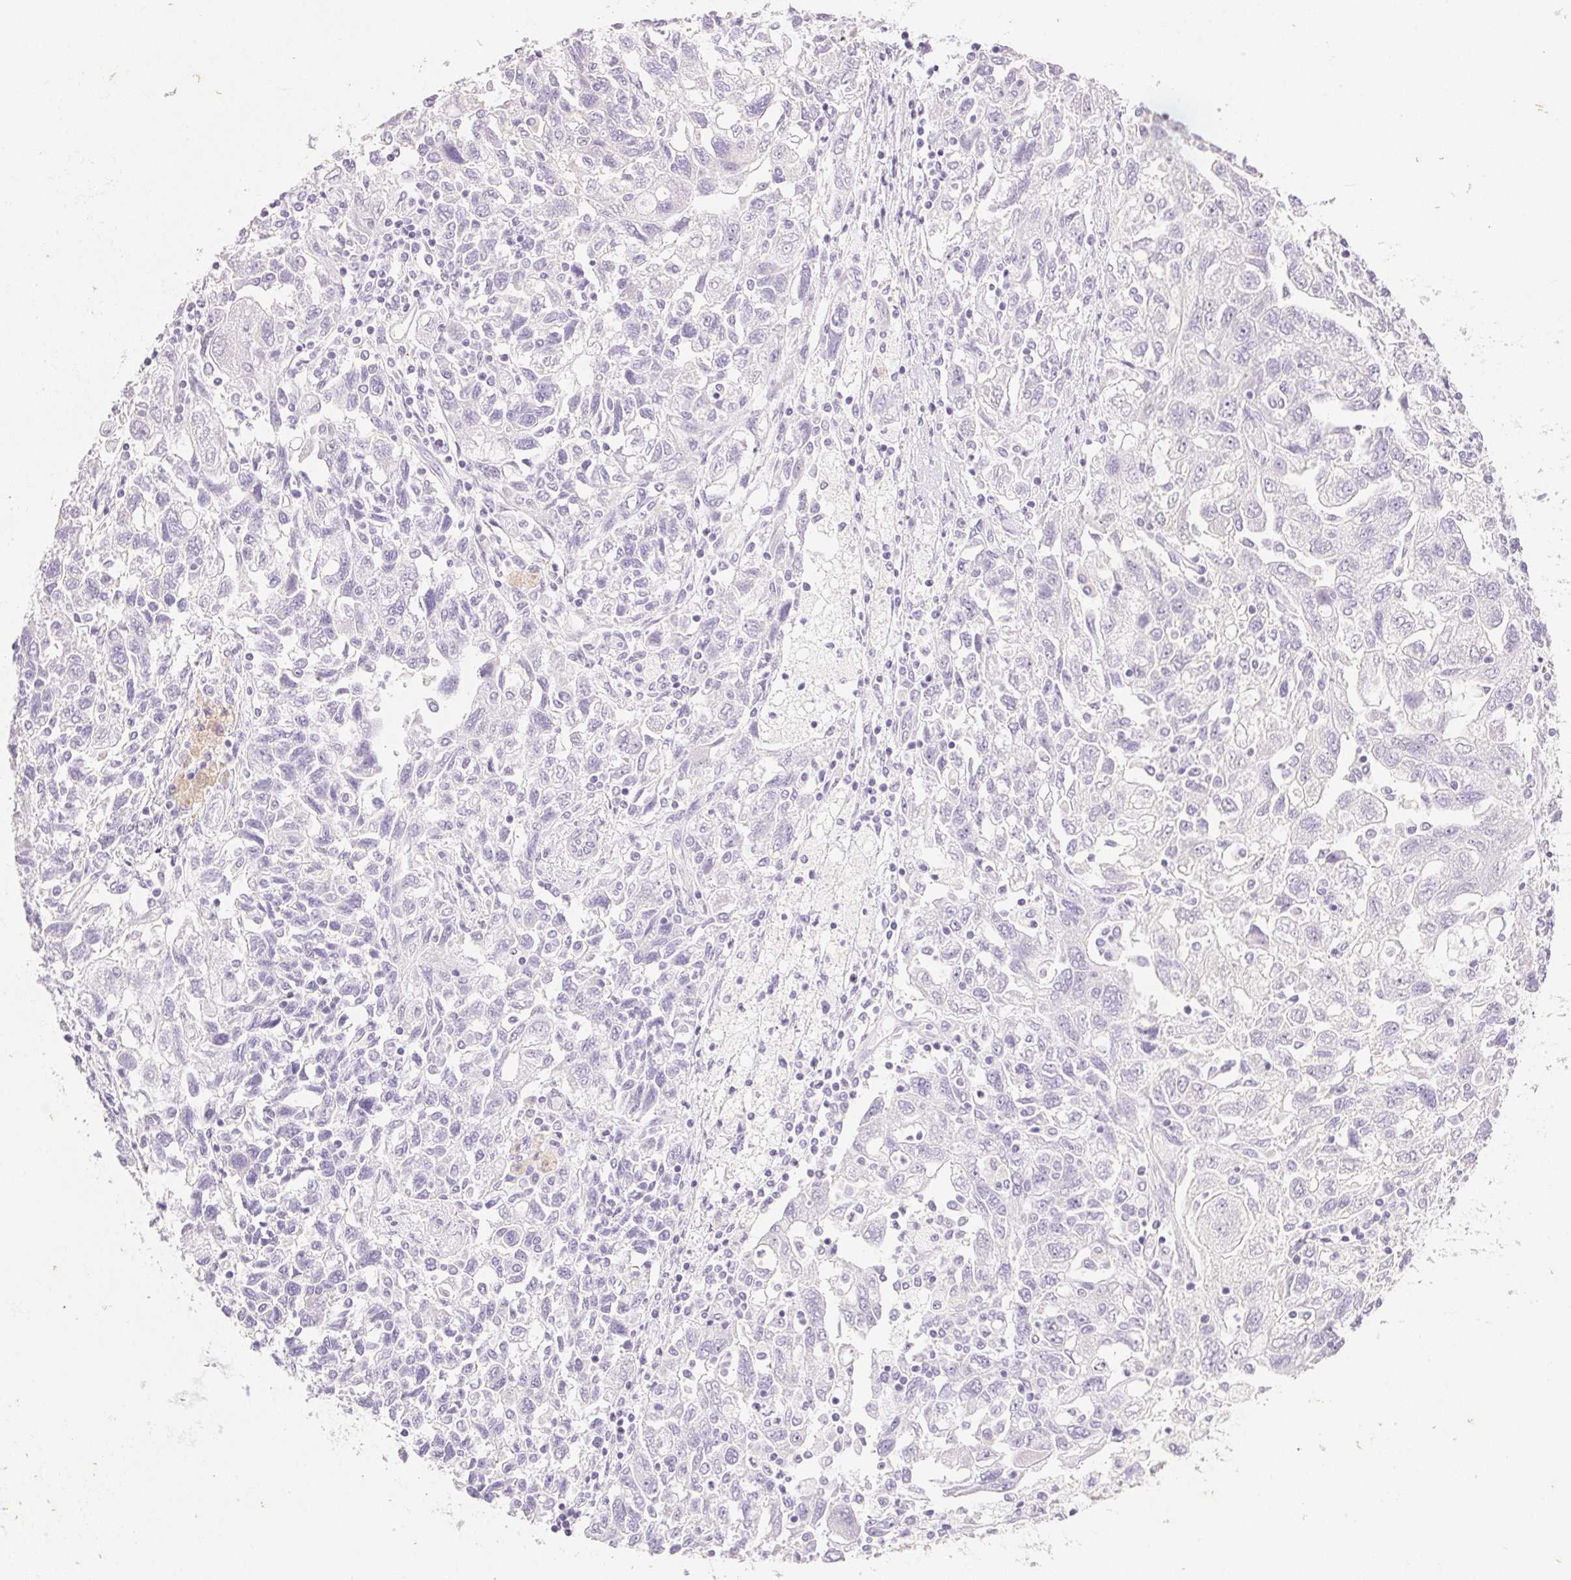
{"staining": {"intensity": "negative", "quantity": "none", "location": "none"}, "tissue": "ovarian cancer", "cell_type": "Tumor cells", "image_type": "cancer", "snomed": [{"axis": "morphology", "description": "Carcinoma, NOS"}, {"axis": "morphology", "description": "Cystadenocarcinoma, serous, NOS"}, {"axis": "topography", "description": "Ovary"}], "caption": "This is a micrograph of IHC staining of ovarian cancer (carcinoma), which shows no staining in tumor cells.", "gene": "KCNE2", "patient": {"sex": "female", "age": 69}}